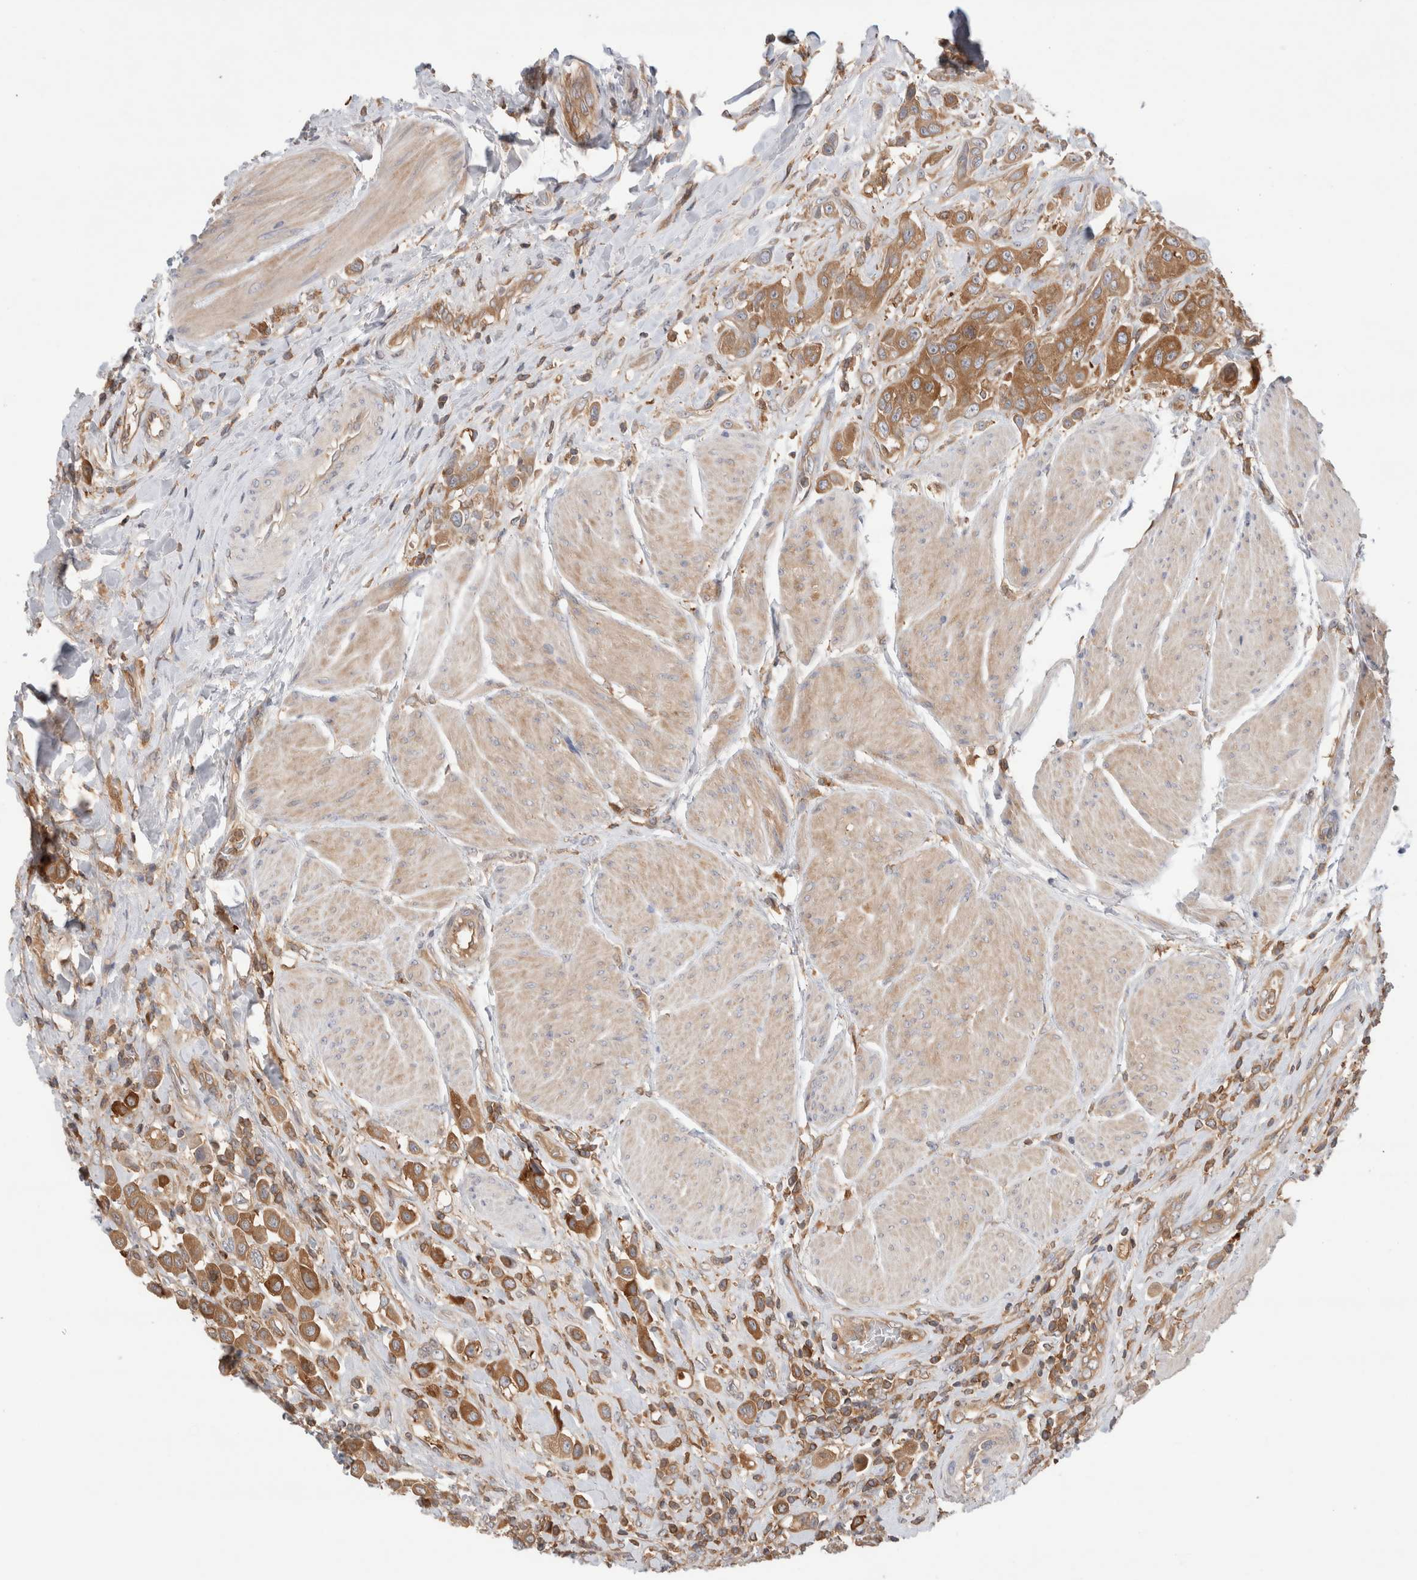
{"staining": {"intensity": "strong", "quantity": ">75%", "location": "cytoplasmic/membranous"}, "tissue": "urothelial cancer", "cell_type": "Tumor cells", "image_type": "cancer", "snomed": [{"axis": "morphology", "description": "Urothelial carcinoma, High grade"}, {"axis": "topography", "description": "Urinary bladder"}], "caption": "Urothelial carcinoma (high-grade) stained with a brown dye shows strong cytoplasmic/membranous positive staining in approximately >75% of tumor cells.", "gene": "KLHL14", "patient": {"sex": "male", "age": 50}}